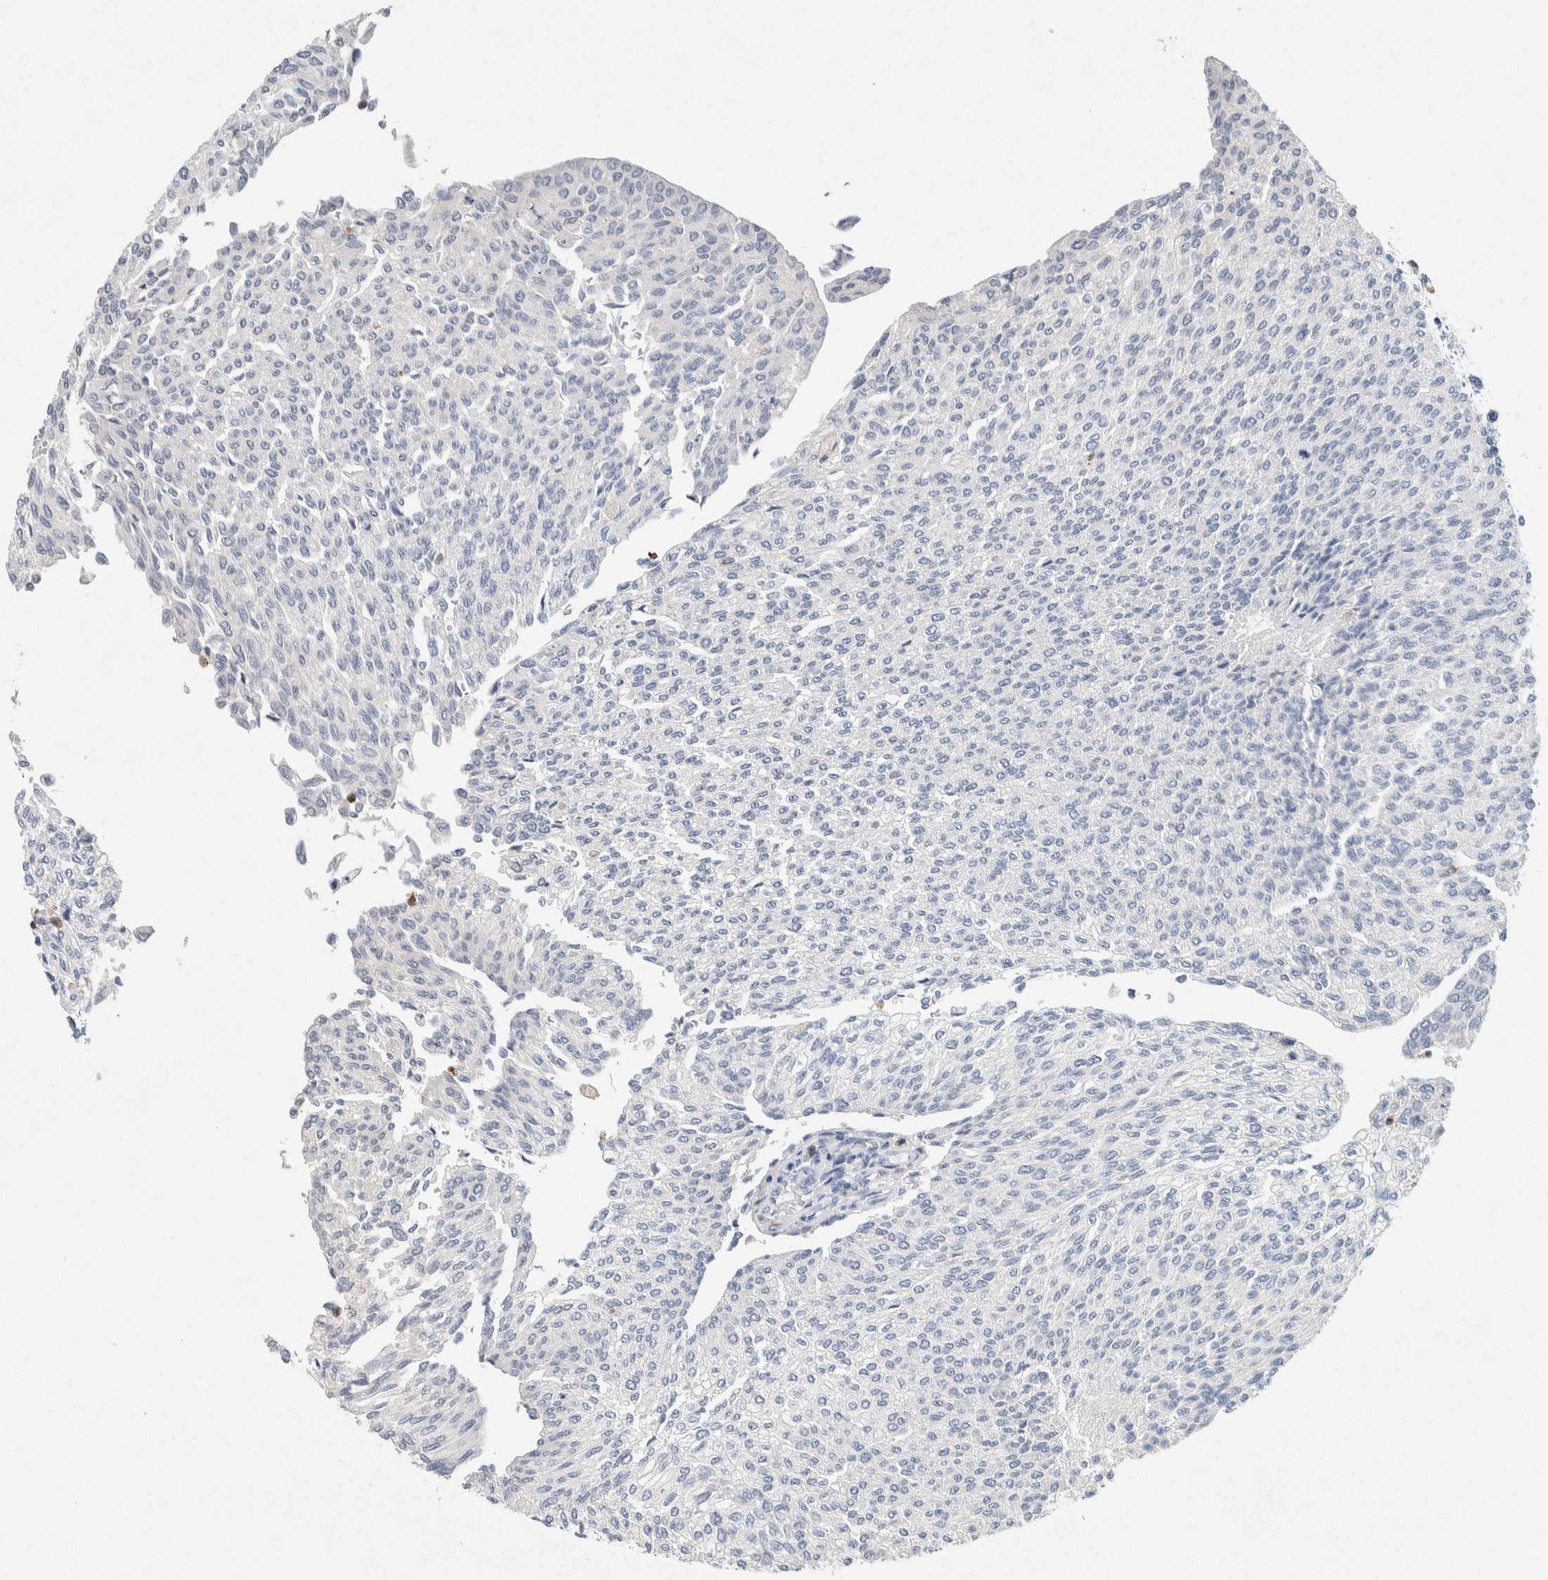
{"staining": {"intensity": "negative", "quantity": "none", "location": "none"}, "tissue": "urothelial cancer", "cell_type": "Tumor cells", "image_type": "cancer", "snomed": [{"axis": "morphology", "description": "Urothelial carcinoma, Low grade"}, {"axis": "topography", "description": "Urinary bladder"}], "caption": "The IHC image has no significant positivity in tumor cells of urothelial cancer tissue.", "gene": "NCF2", "patient": {"sex": "female", "age": 79}}